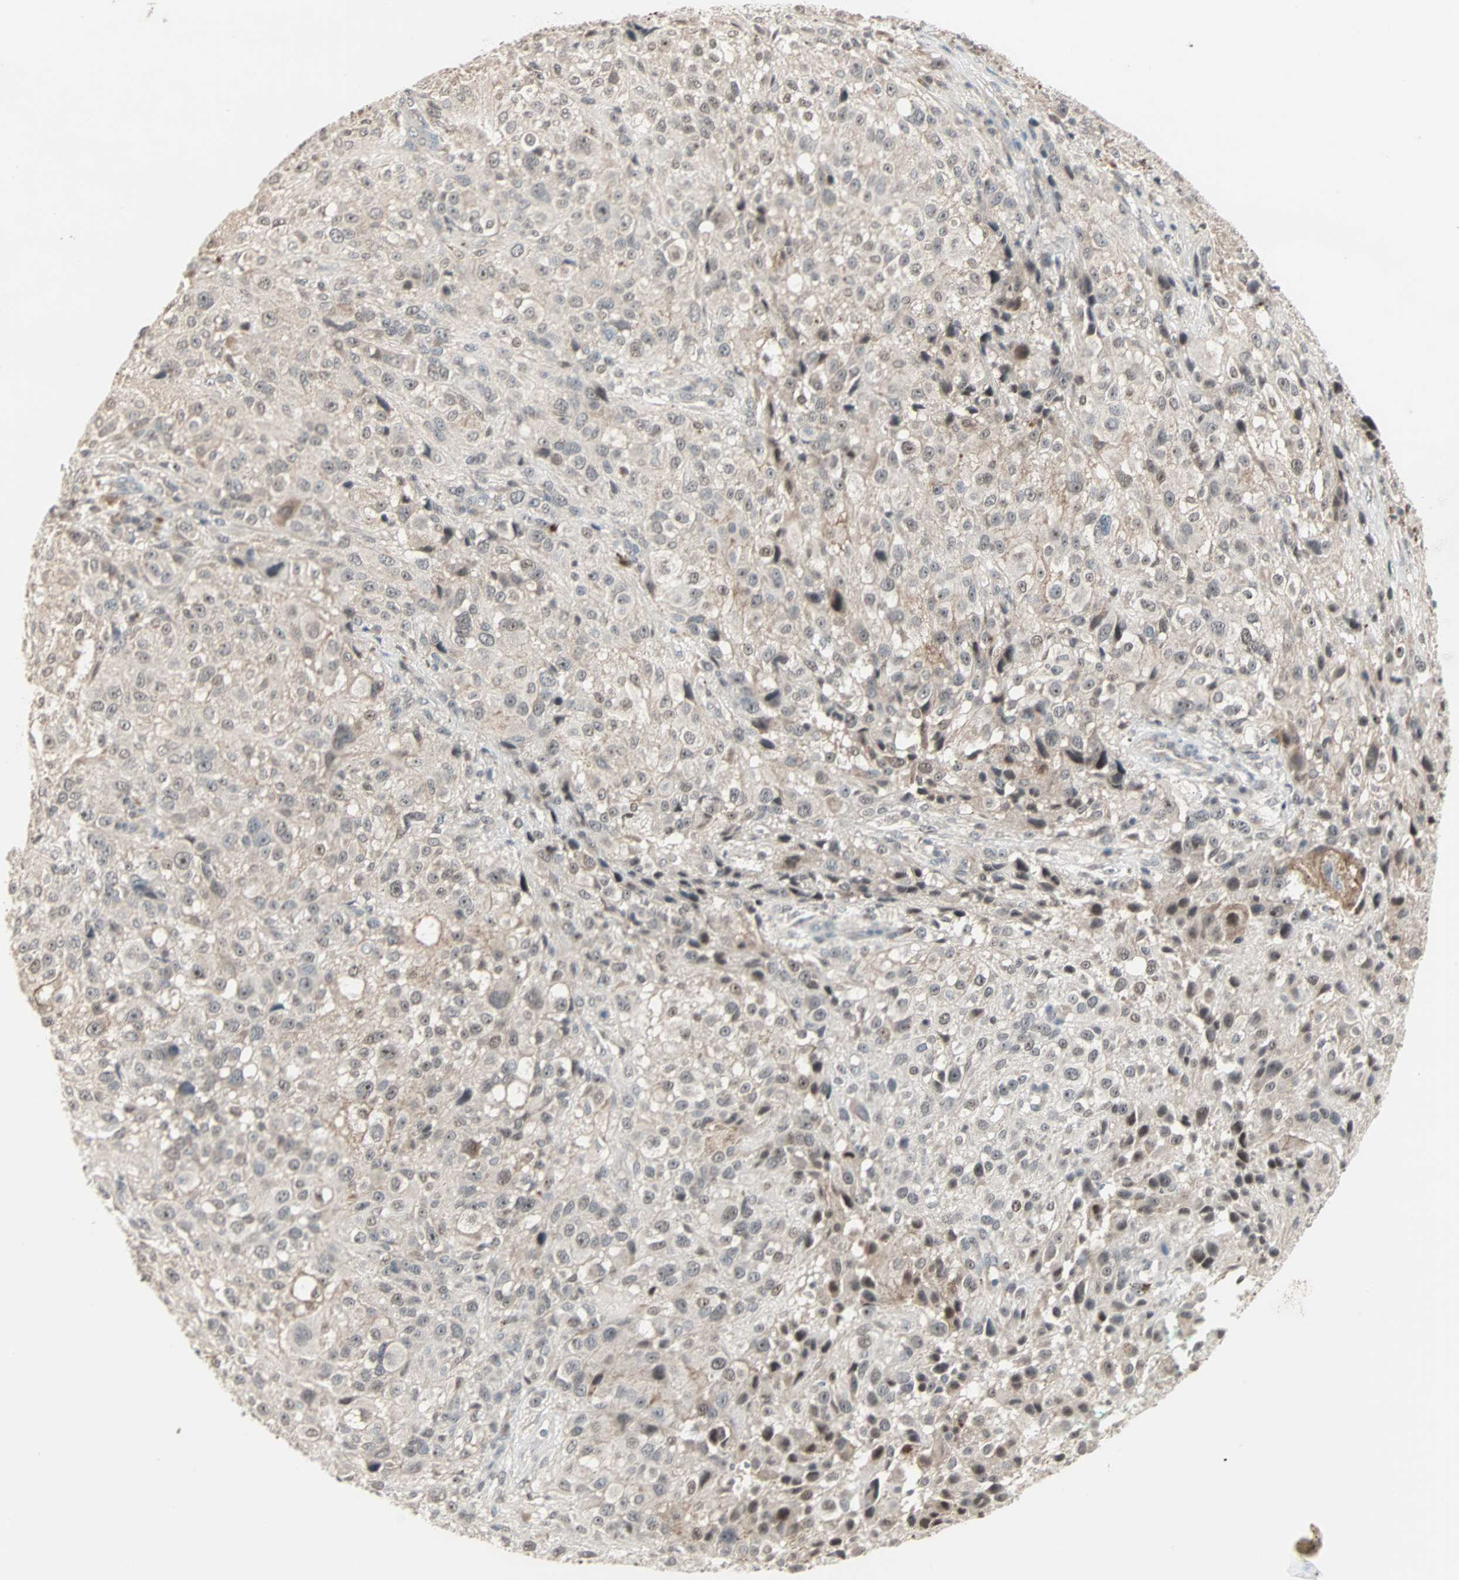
{"staining": {"intensity": "weak", "quantity": ">75%", "location": "cytoplasmic/membranous,nuclear"}, "tissue": "melanoma", "cell_type": "Tumor cells", "image_type": "cancer", "snomed": [{"axis": "morphology", "description": "Necrosis, NOS"}, {"axis": "morphology", "description": "Malignant melanoma, NOS"}, {"axis": "topography", "description": "Skin"}], "caption": "Human melanoma stained with a brown dye shows weak cytoplasmic/membranous and nuclear positive positivity in about >75% of tumor cells.", "gene": "KDM4A", "patient": {"sex": "female", "age": 87}}